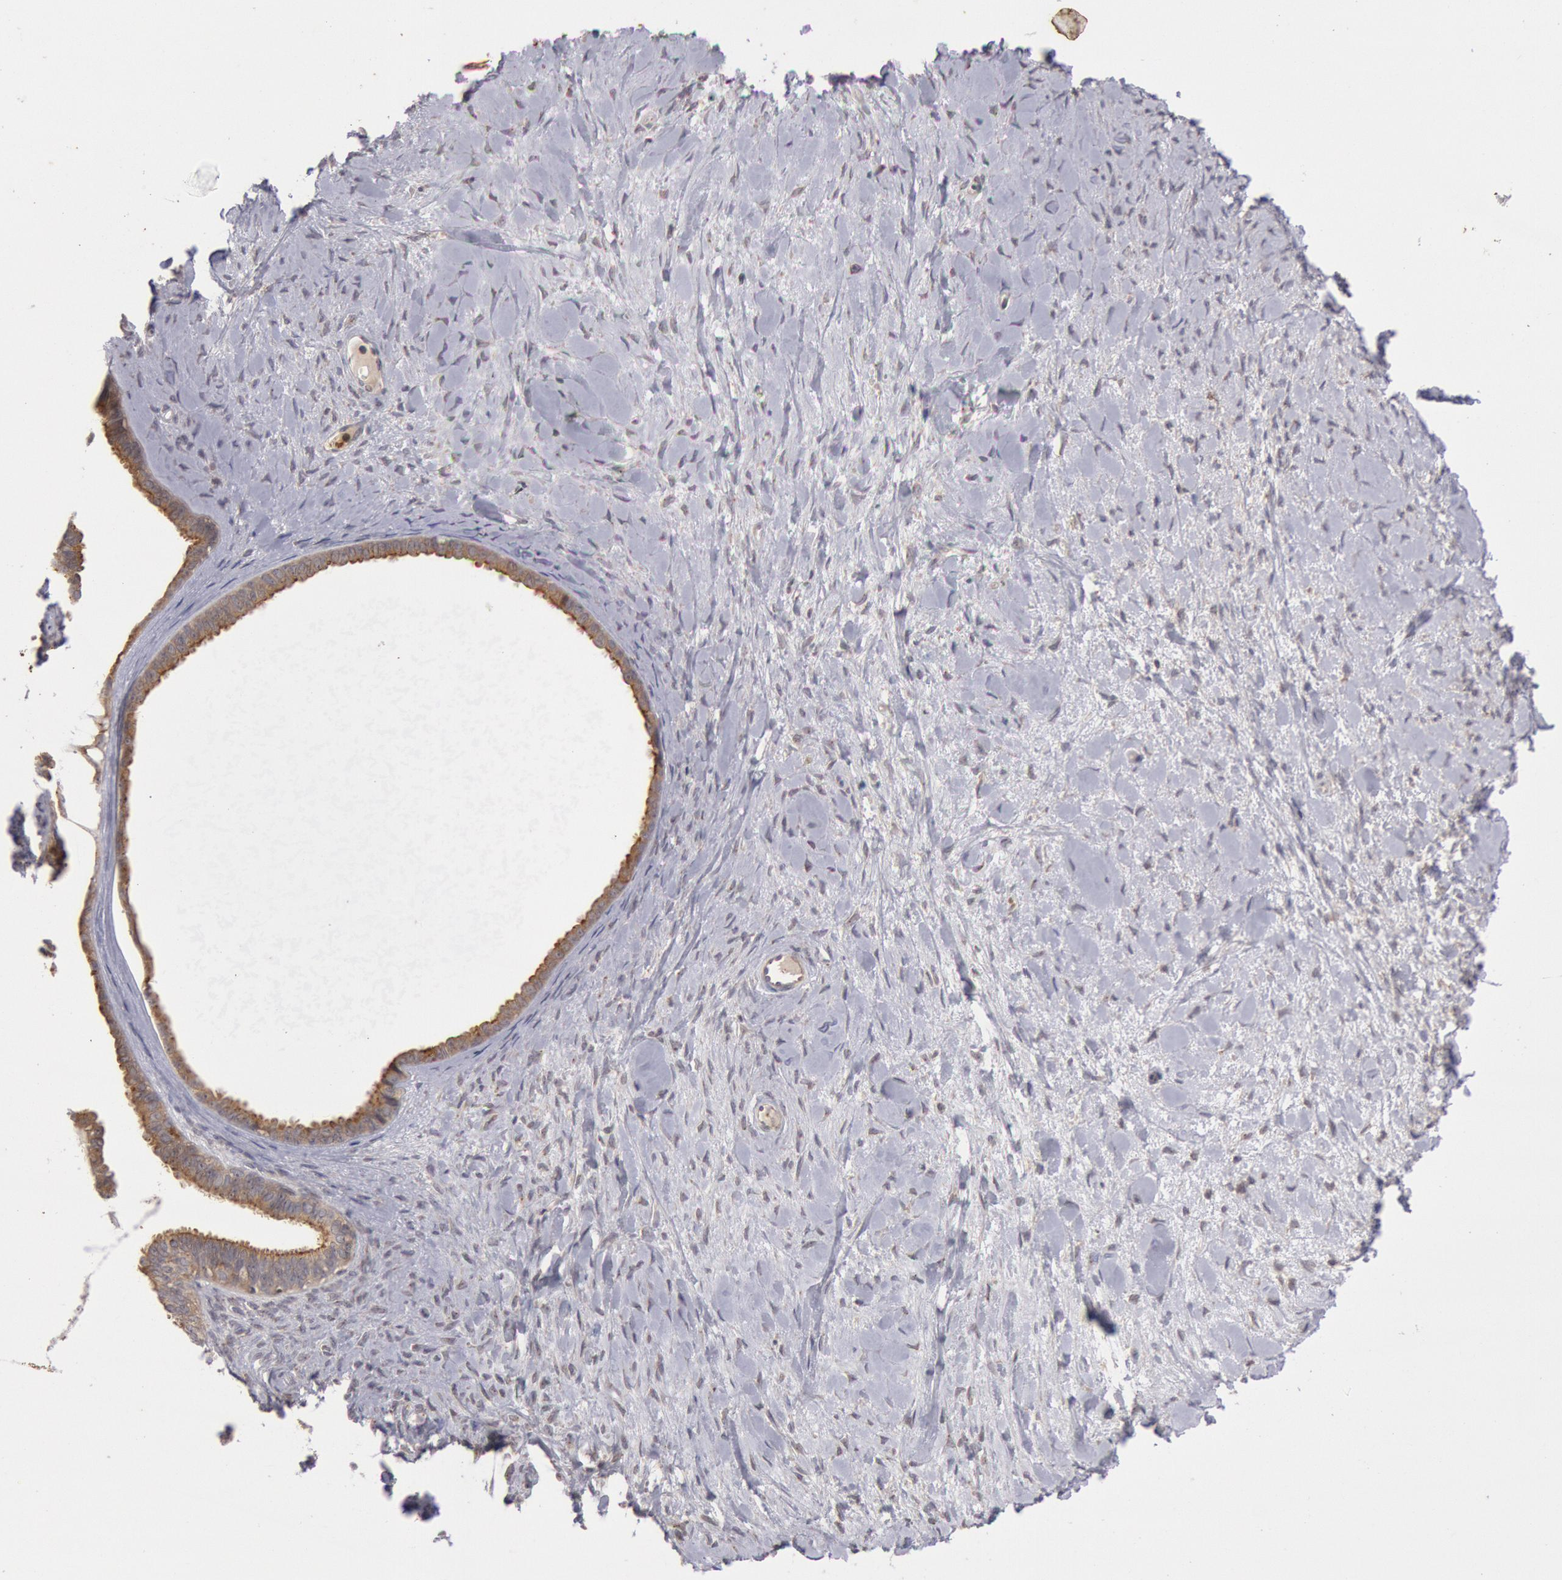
{"staining": {"intensity": "moderate", "quantity": ">75%", "location": "cytoplasmic/membranous"}, "tissue": "ovarian cancer", "cell_type": "Tumor cells", "image_type": "cancer", "snomed": [{"axis": "morphology", "description": "Cystadenocarcinoma, serous, NOS"}, {"axis": "topography", "description": "Ovary"}], "caption": "Moderate cytoplasmic/membranous expression is present in approximately >75% of tumor cells in ovarian serous cystadenocarcinoma.", "gene": "PLA2G6", "patient": {"sex": "female", "age": 71}}